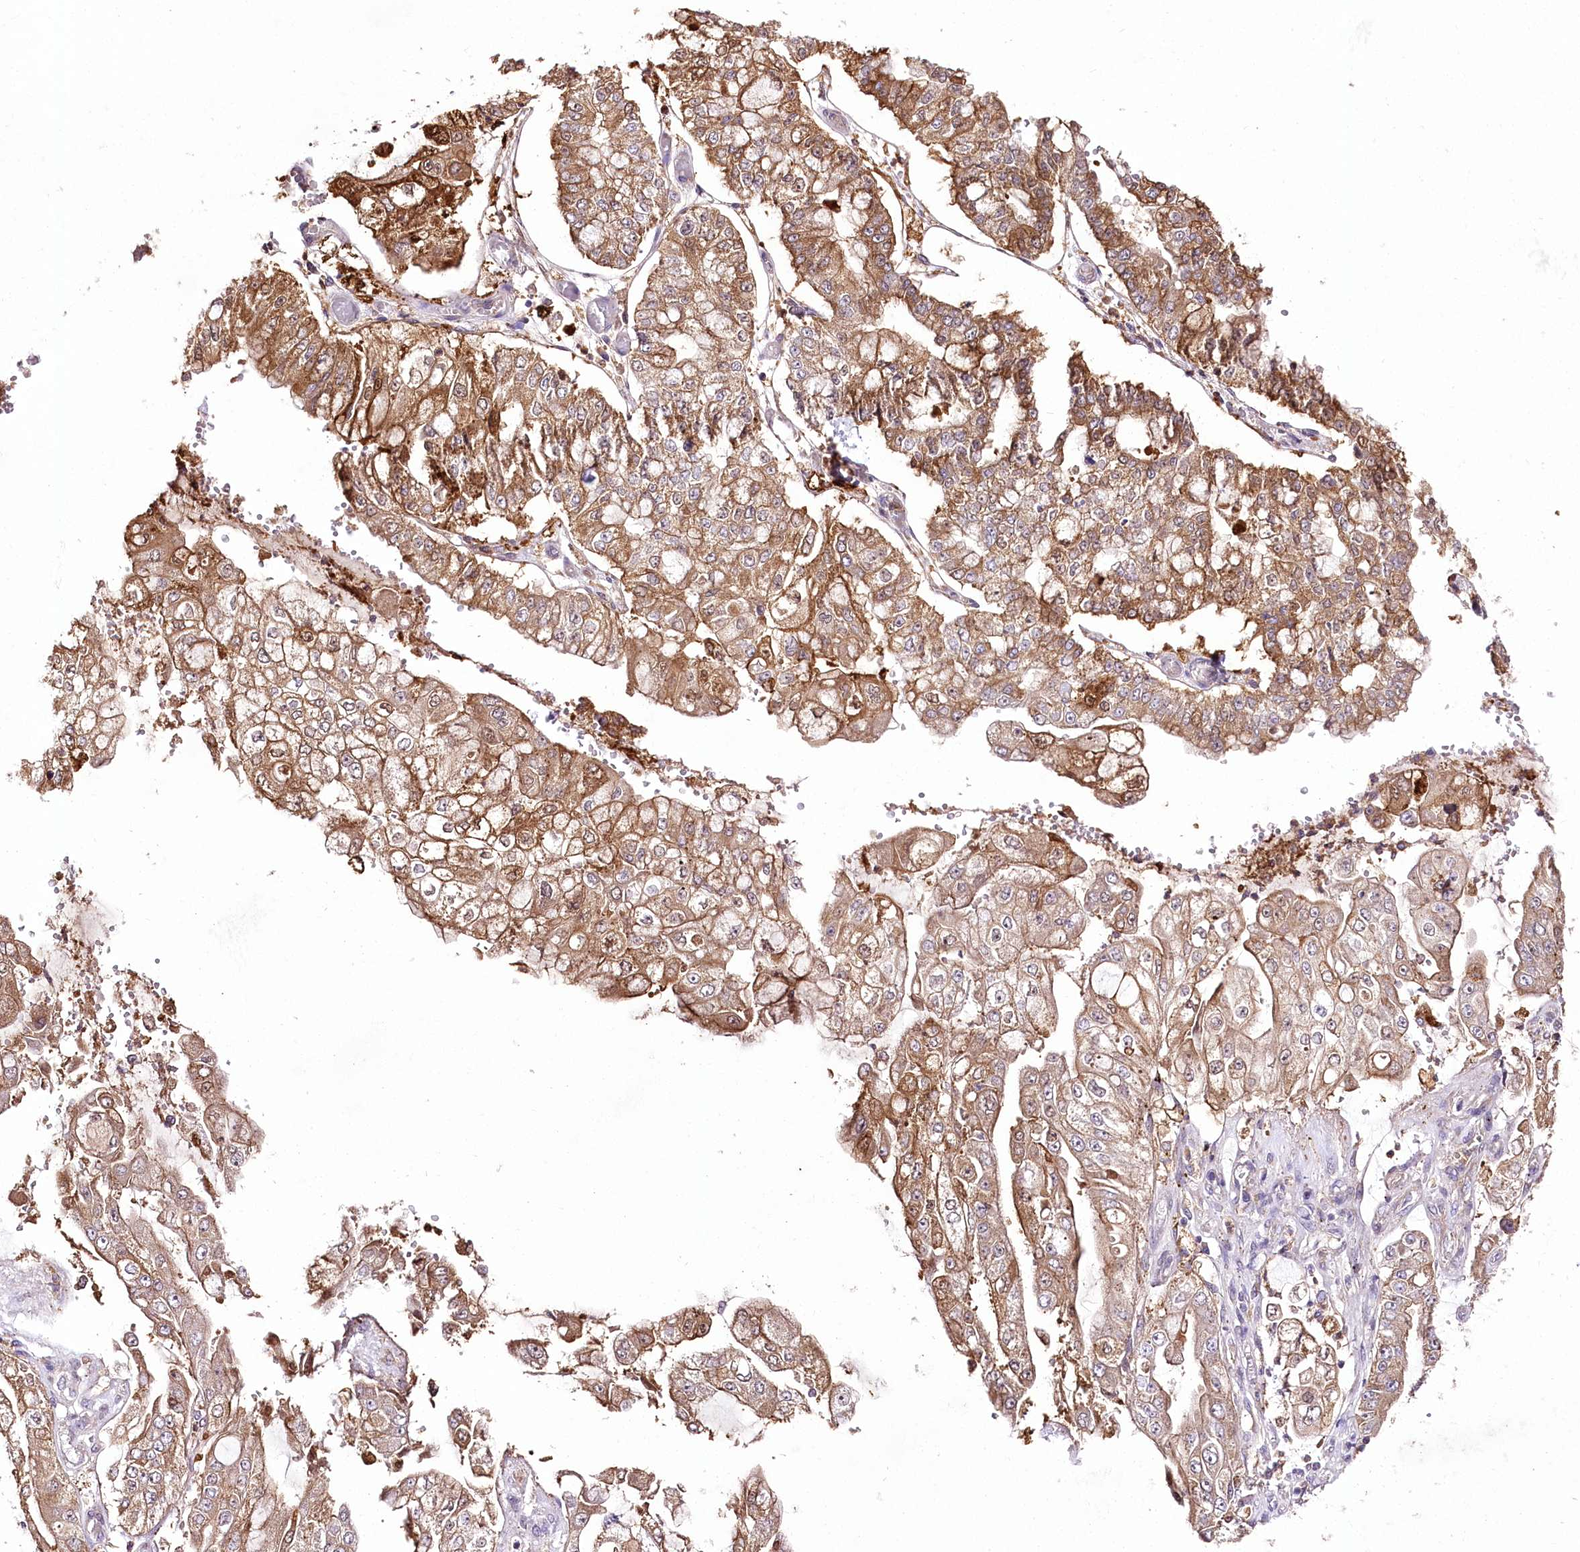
{"staining": {"intensity": "moderate", "quantity": ">75%", "location": "cytoplasmic/membranous"}, "tissue": "stomach cancer", "cell_type": "Tumor cells", "image_type": "cancer", "snomed": [{"axis": "morphology", "description": "Adenocarcinoma, NOS"}, {"axis": "topography", "description": "Stomach"}], "caption": "IHC (DAB) staining of human stomach cancer shows moderate cytoplasmic/membranous protein expression in about >75% of tumor cells. Using DAB (3,3'-diaminobenzidine) (brown) and hematoxylin (blue) stains, captured at high magnification using brightfield microscopy.", "gene": "UGP2", "patient": {"sex": "male", "age": 76}}